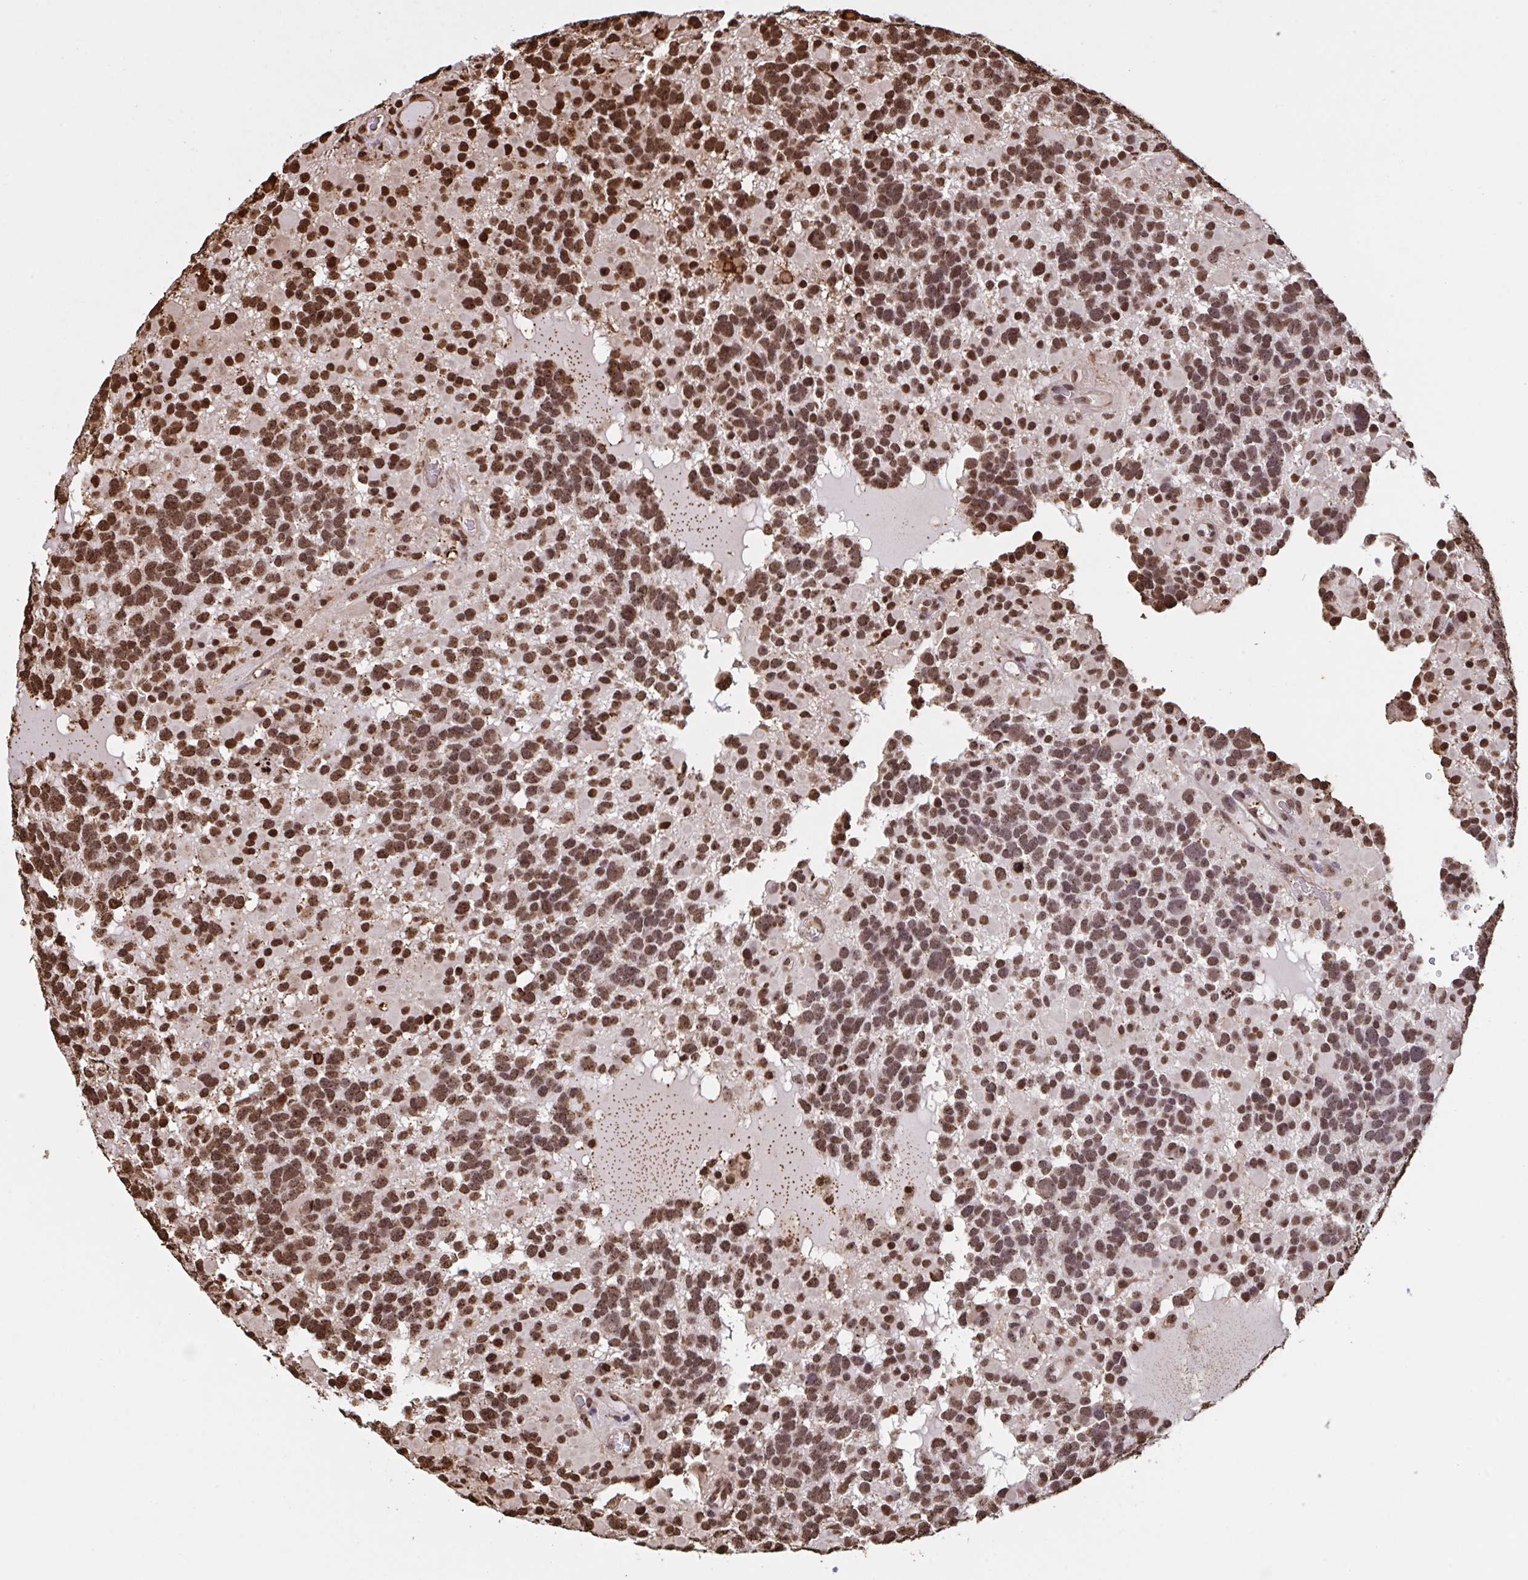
{"staining": {"intensity": "strong", "quantity": ">75%", "location": "cytoplasmic/membranous,nuclear"}, "tissue": "glioma", "cell_type": "Tumor cells", "image_type": "cancer", "snomed": [{"axis": "morphology", "description": "Glioma, malignant, High grade"}, {"axis": "topography", "description": "Brain"}], "caption": "A micrograph showing strong cytoplasmic/membranous and nuclear staining in about >75% of tumor cells in malignant glioma (high-grade), as visualized by brown immunohistochemical staining.", "gene": "PELI2", "patient": {"sex": "female", "age": 40}}